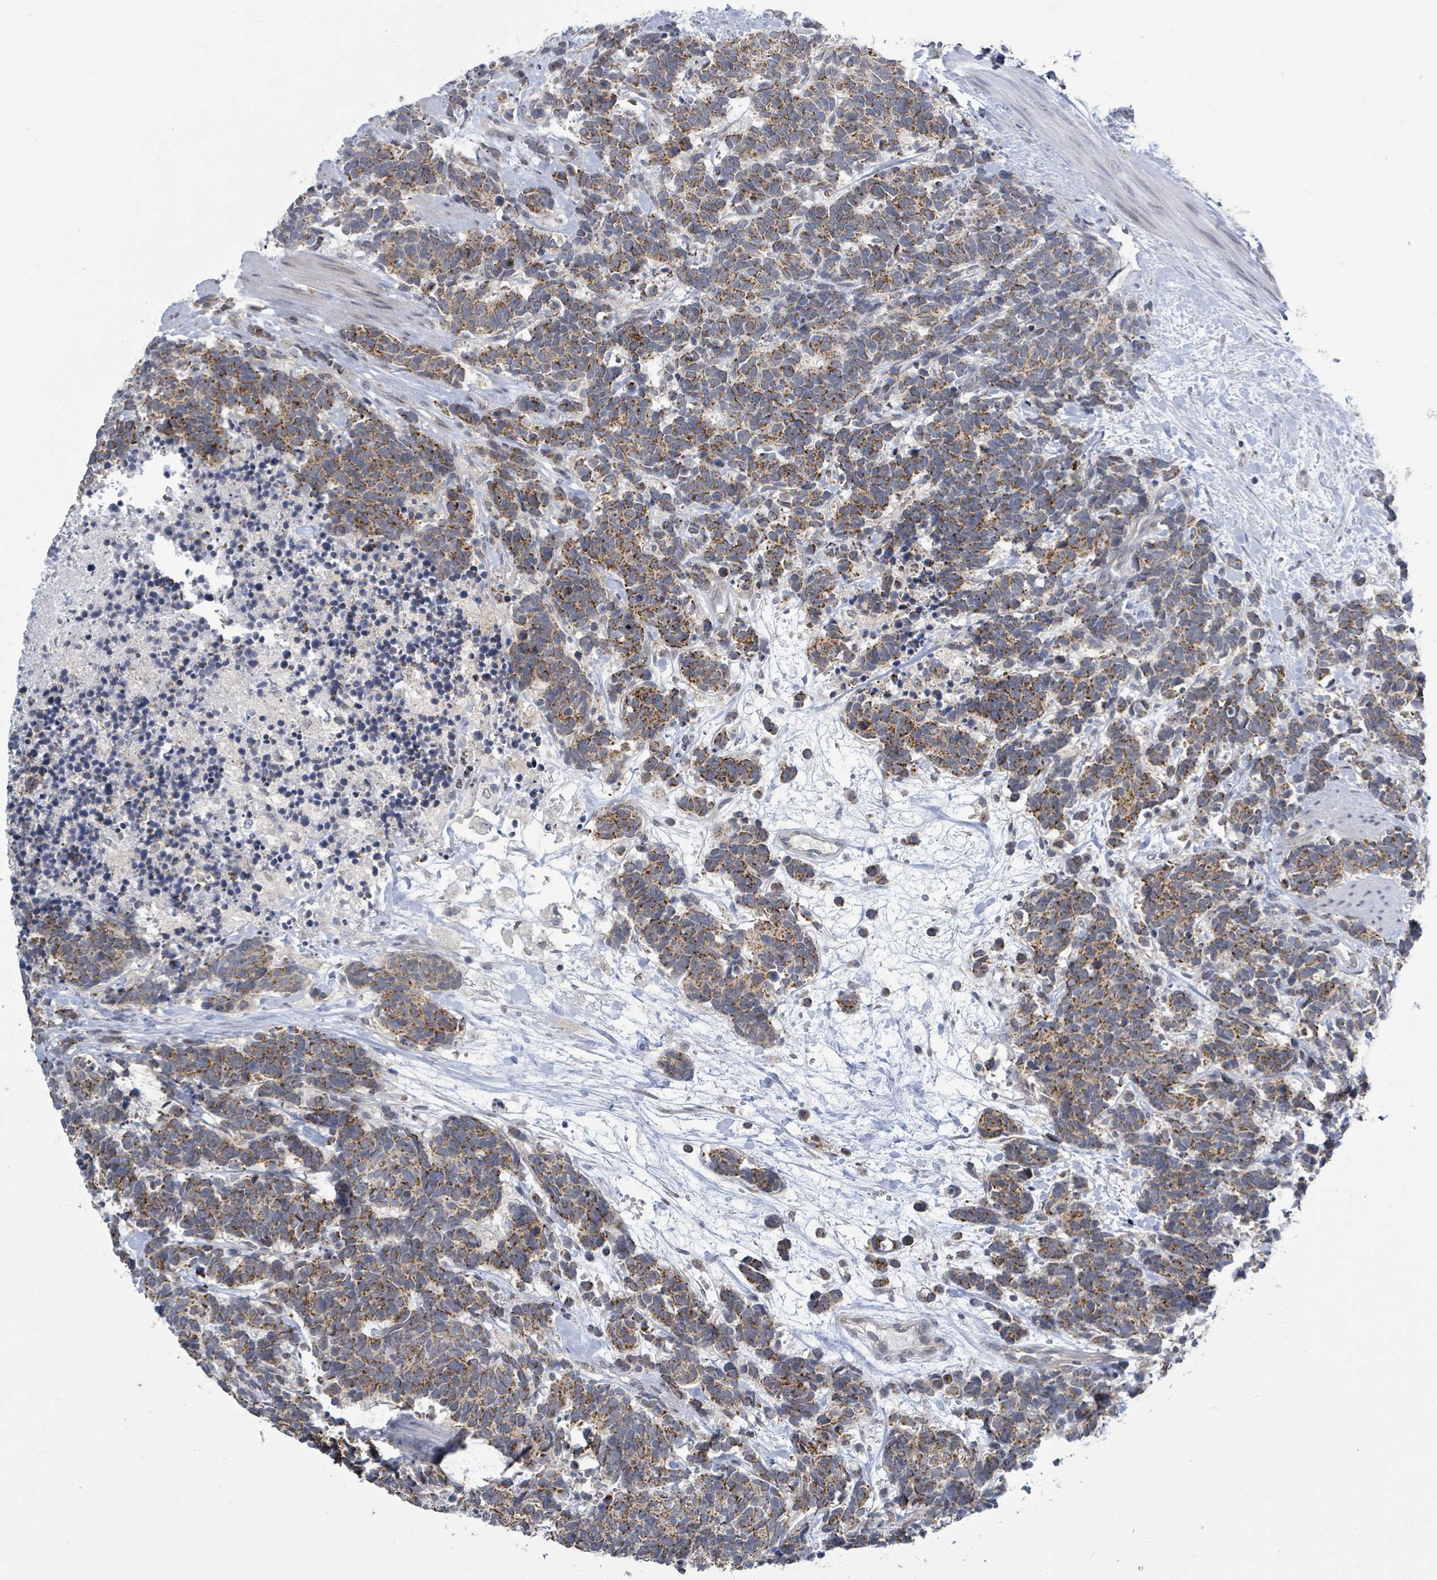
{"staining": {"intensity": "moderate", "quantity": ">75%", "location": "cytoplasmic/membranous"}, "tissue": "carcinoid", "cell_type": "Tumor cells", "image_type": "cancer", "snomed": [{"axis": "morphology", "description": "Carcinoma, NOS"}, {"axis": "morphology", "description": "Carcinoid, malignant, NOS"}, {"axis": "topography", "description": "Prostate"}], "caption": "About >75% of tumor cells in human carcinoid (malignant) demonstrate moderate cytoplasmic/membranous protein positivity as visualized by brown immunohistochemical staining.", "gene": "COQ10B", "patient": {"sex": "male", "age": 57}}